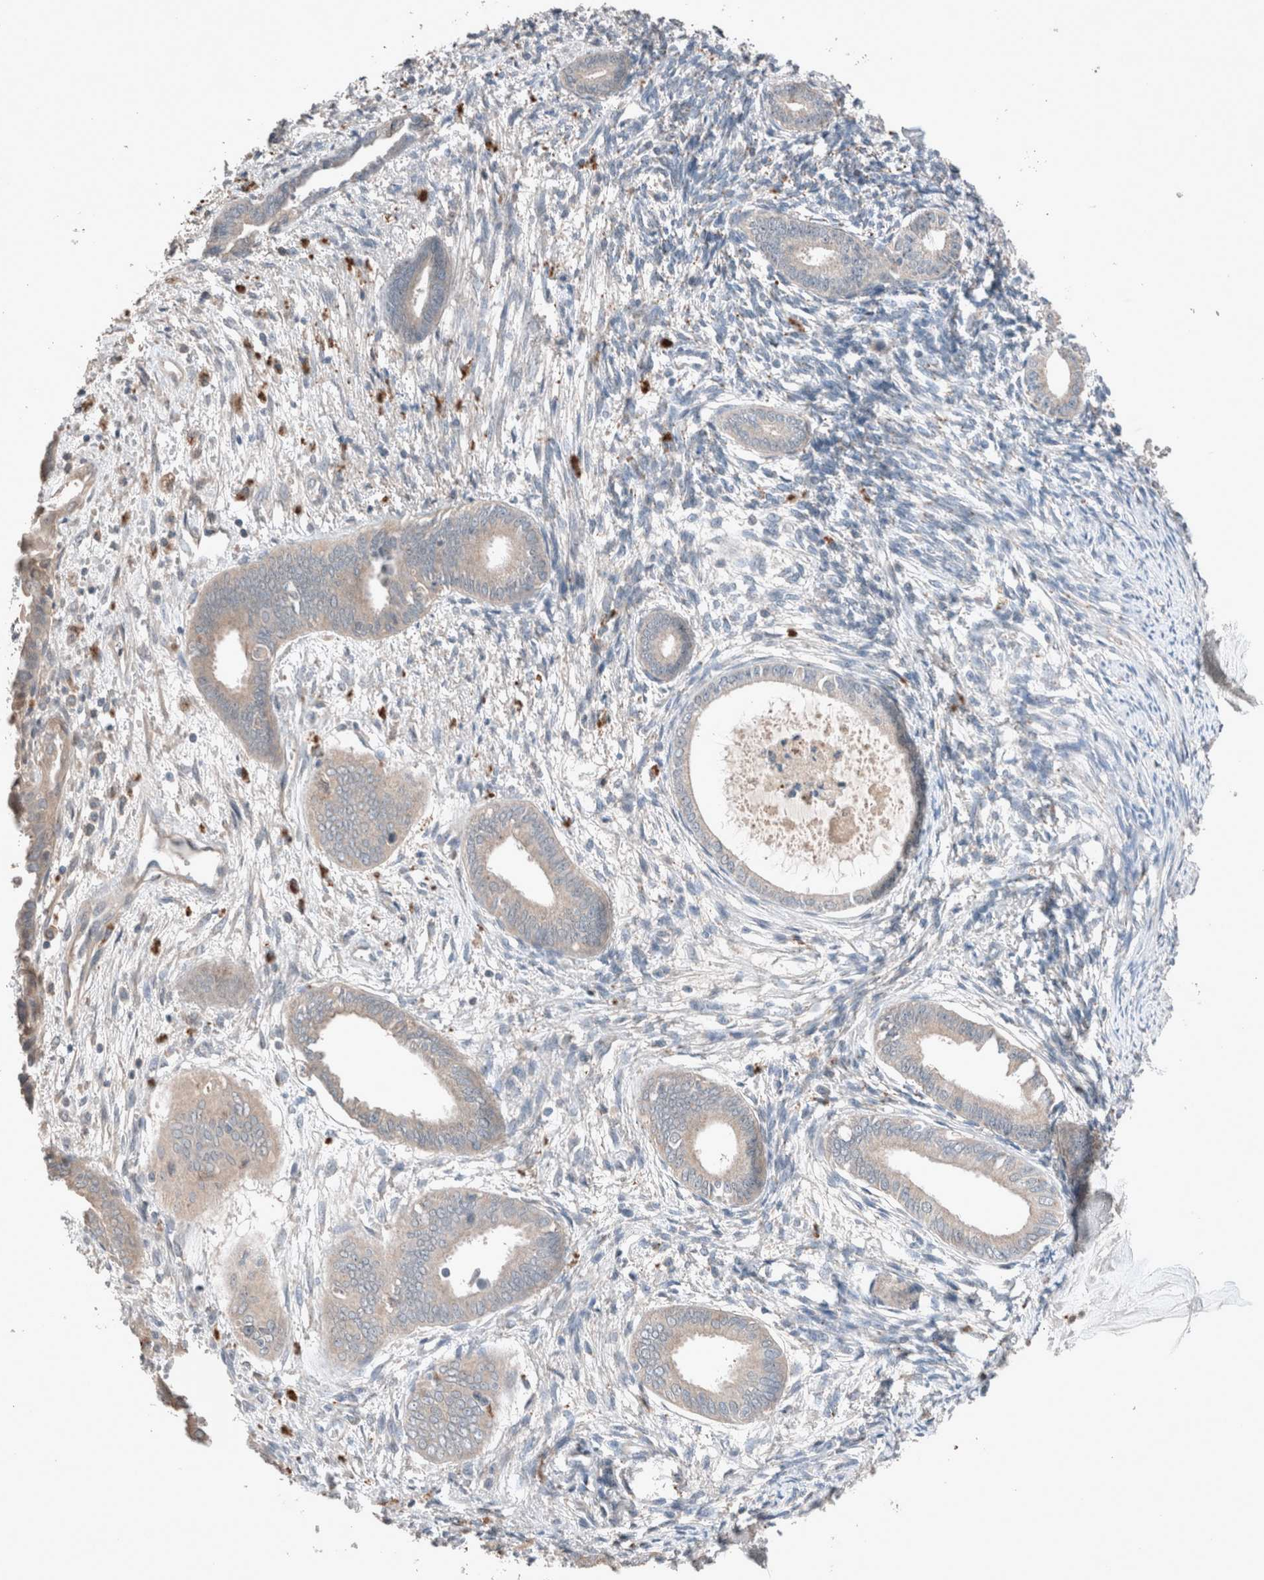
{"staining": {"intensity": "negative", "quantity": "none", "location": "none"}, "tissue": "endometrium", "cell_type": "Cells in endometrial stroma", "image_type": "normal", "snomed": [{"axis": "morphology", "description": "Normal tissue, NOS"}, {"axis": "topography", "description": "Endometrium"}], "caption": "This is a photomicrograph of immunohistochemistry staining of unremarkable endometrium, which shows no staining in cells in endometrial stroma. Nuclei are stained in blue.", "gene": "UGCG", "patient": {"sex": "female", "age": 56}}